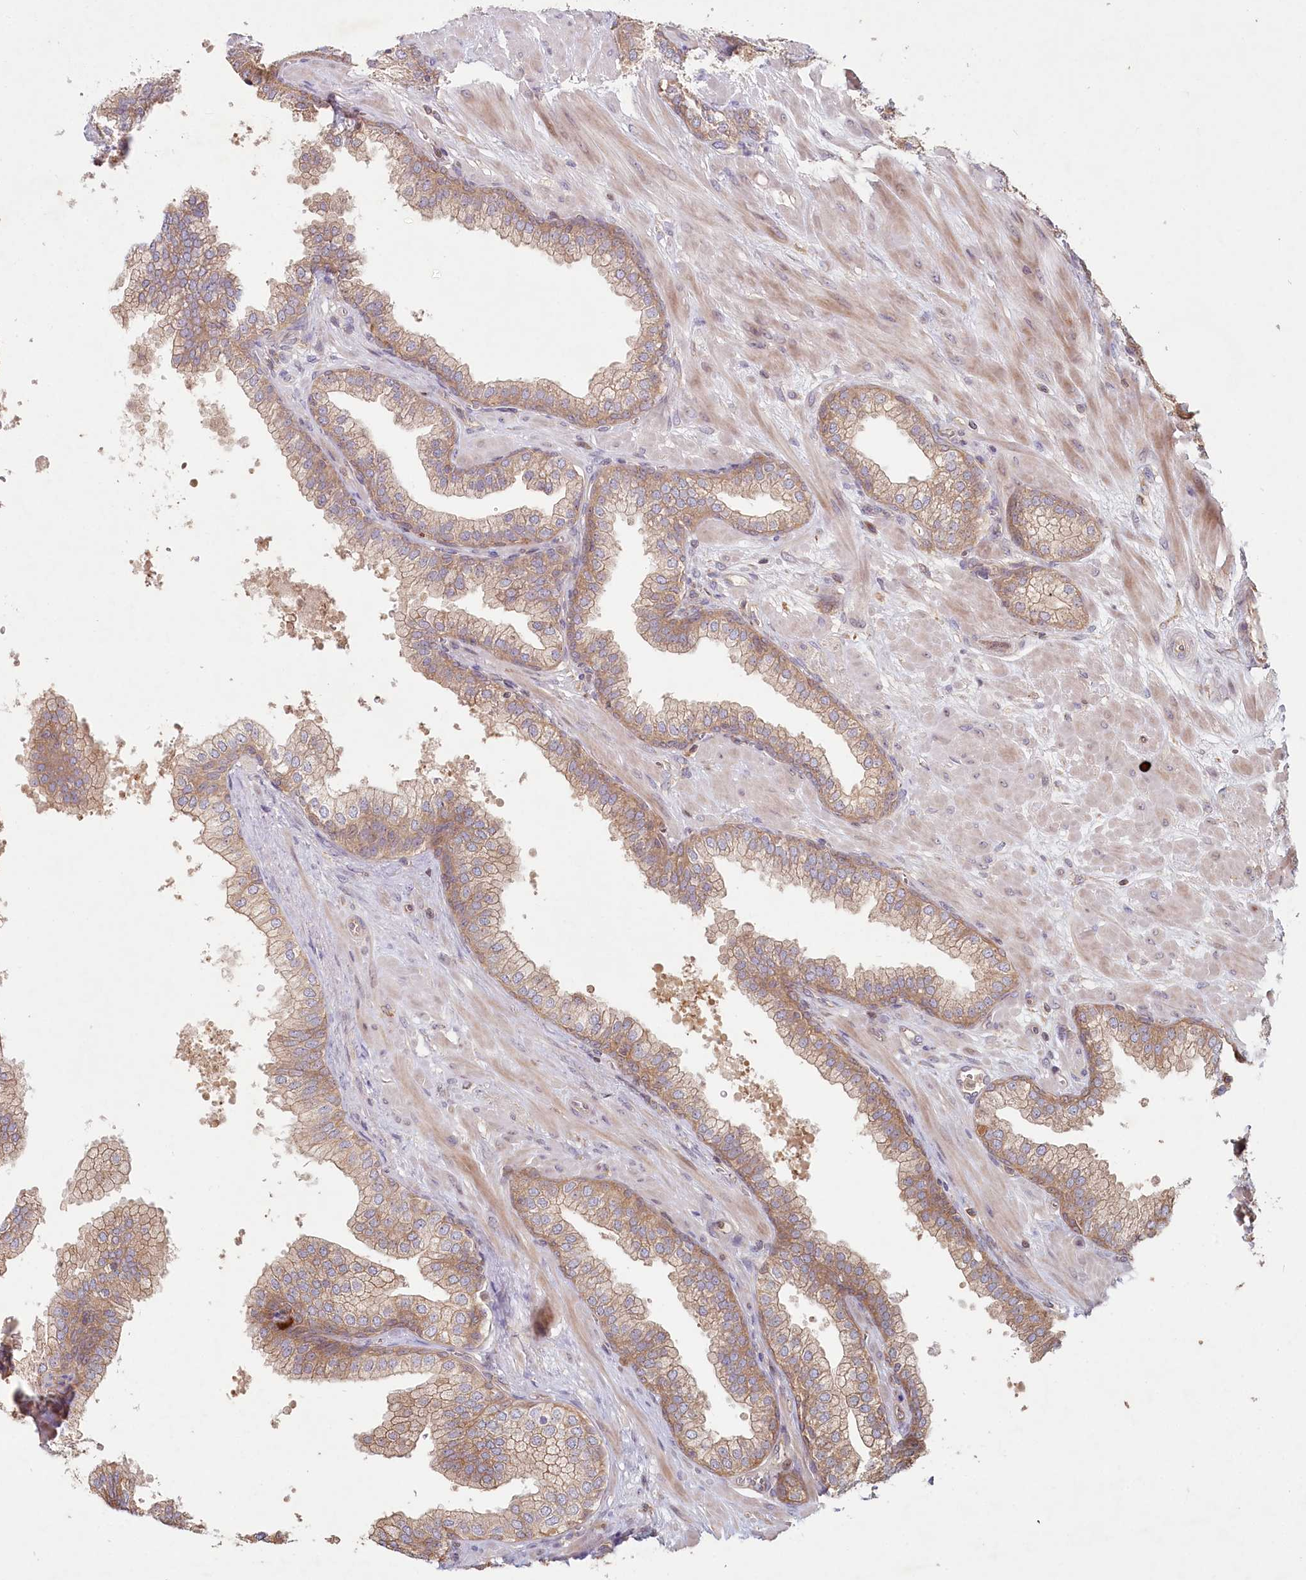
{"staining": {"intensity": "weak", "quantity": ">75%", "location": "cytoplasmic/membranous"}, "tissue": "prostate", "cell_type": "Glandular cells", "image_type": "normal", "snomed": [{"axis": "morphology", "description": "Normal tissue, NOS"}, {"axis": "topography", "description": "Prostate"}], "caption": "Protein staining displays weak cytoplasmic/membranous expression in about >75% of glandular cells in benign prostate. (Stains: DAB (3,3'-diaminobenzidine) in brown, nuclei in blue, Microscopy: brightfield microscopy at high magnification).", "gene": "HAL", "patient": {"sex": "male", "age": 60}}